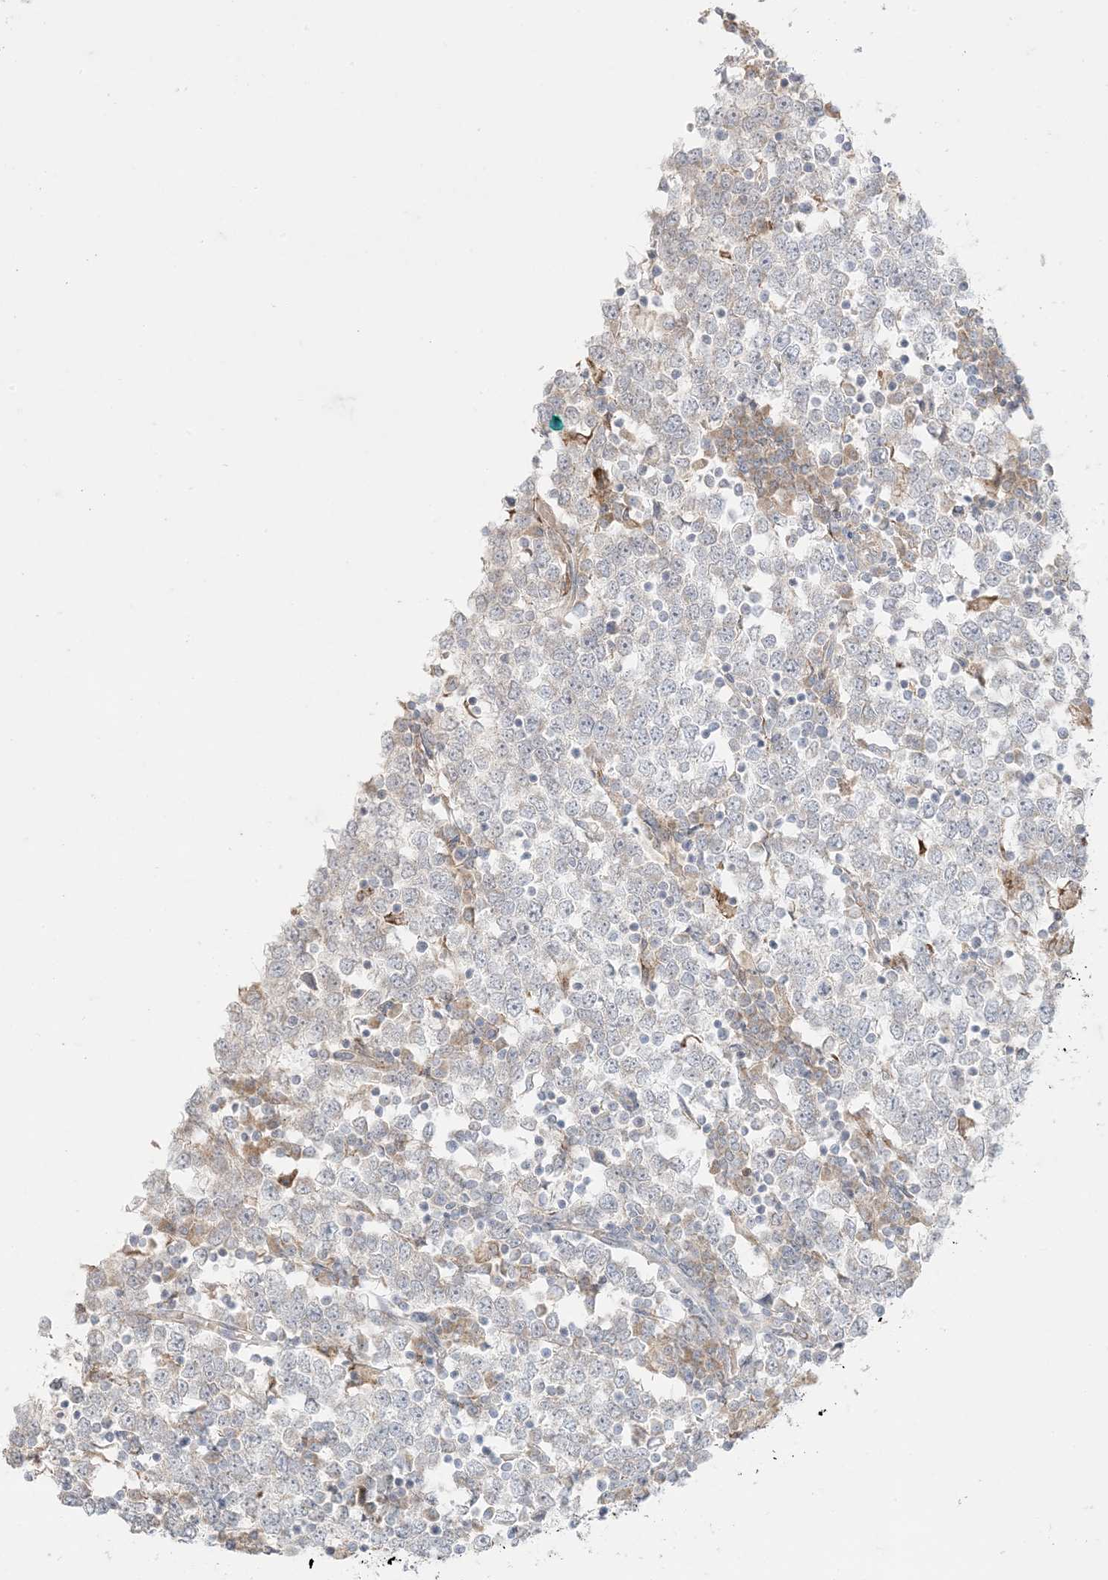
{"staining": {"intensity": "negative", "quantity": "none", "location": "none"}, "tissue": "testis cancer", "cell_type": "Tumor cells", "image_type": "cancer", "snomed": [{"axis": "morphology", "description": "Seminoma, NOS"}, {"axis": "topography", "description": "Testis"}], "caption": "Immunohistochemical staining of testis cancer (seminoma) reveals no significant staining in tumor cells.", "gene": "ODC1", "patient": {"sex": "male", "age": 65}}